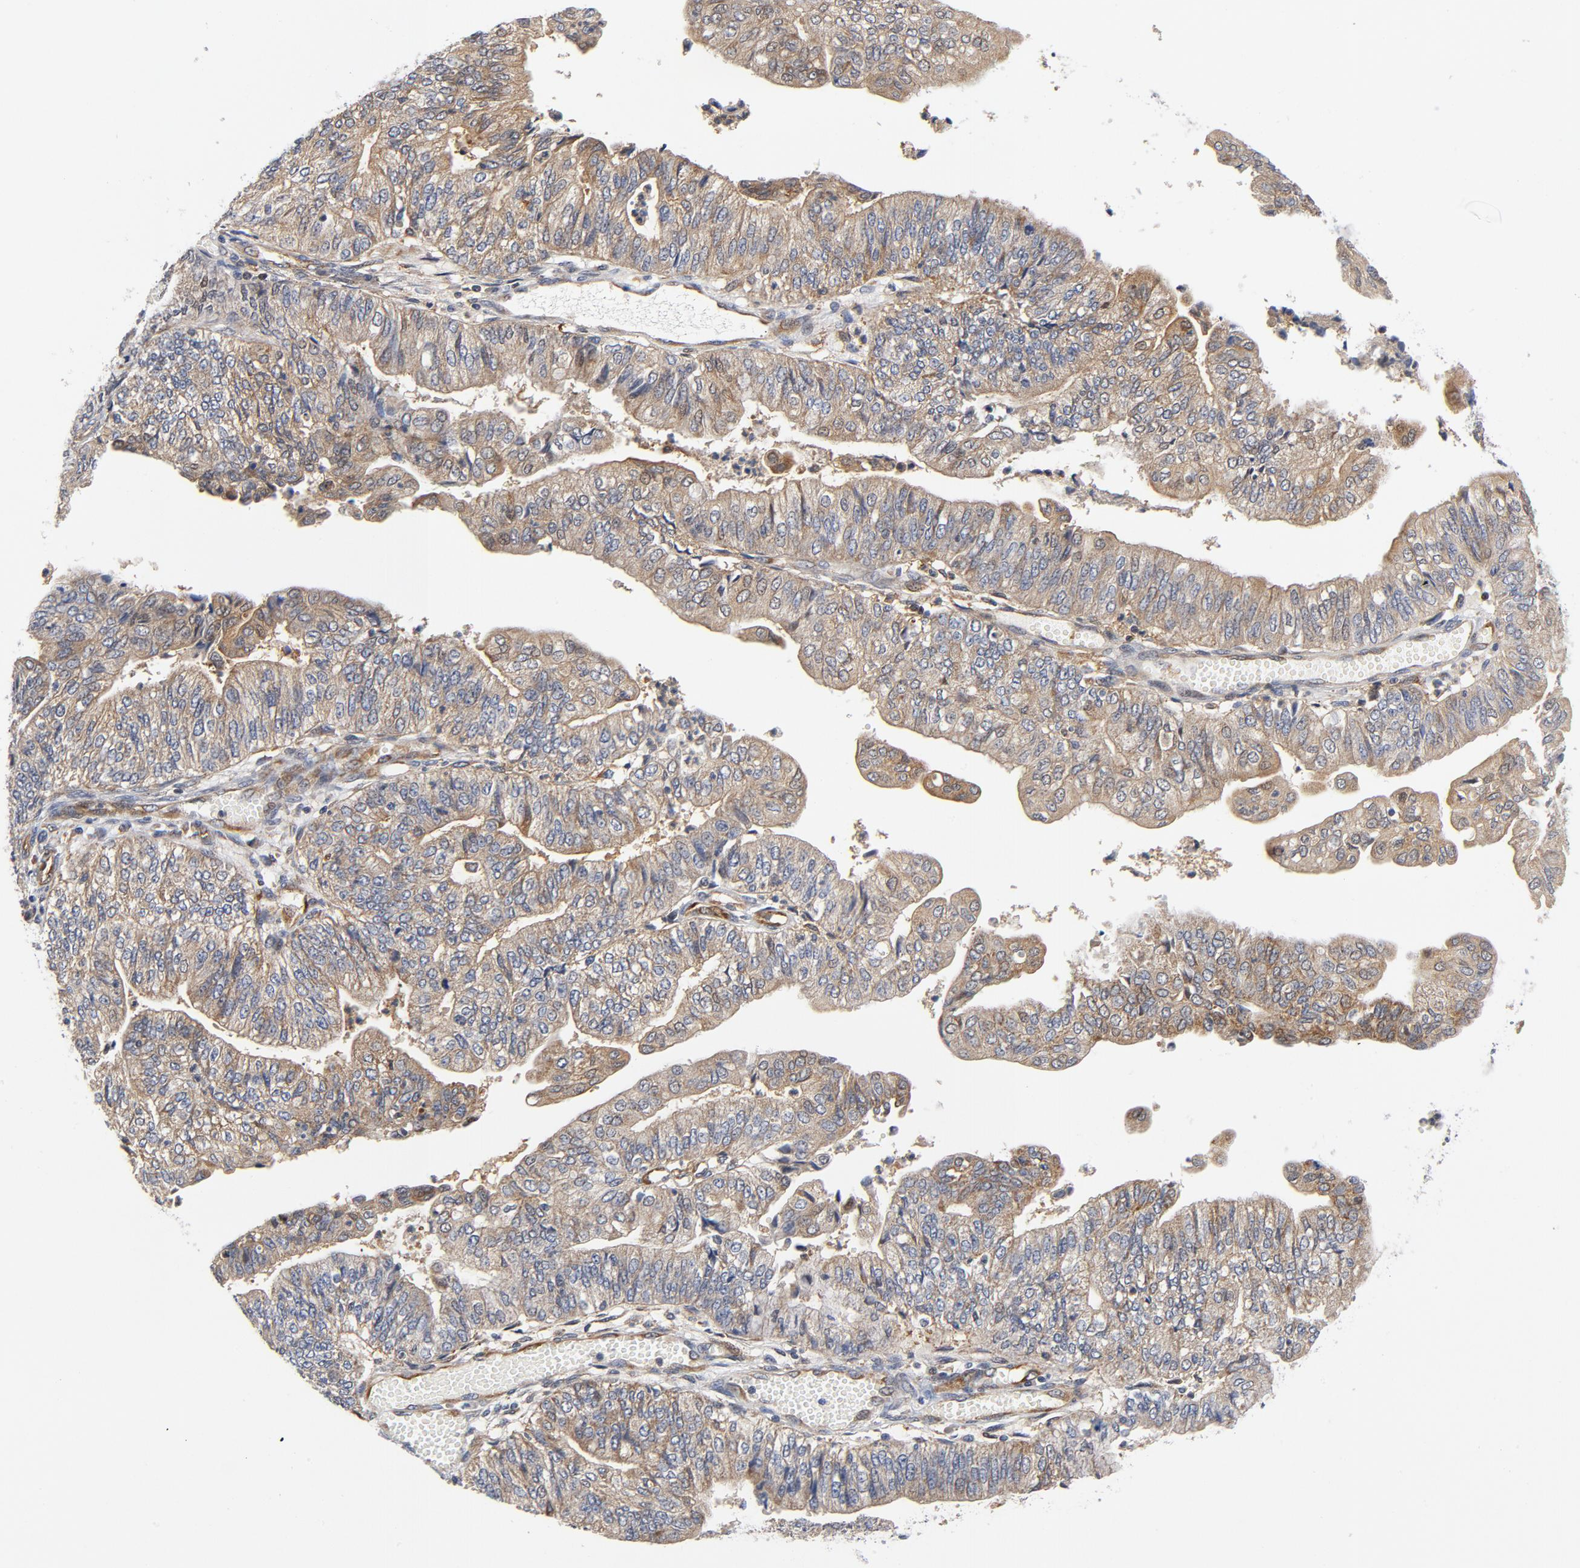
{"staining": {"intensity": "moderate", "quantity": ">75%", "location": "cytoplasmic/membranous"}, "tissue": "endometrial cancer", "cell_type": "Tumor cells", "image_type": "cancer", "snomed": [{"axis": "morphology", "description": "Adenocarcinoma, NOS"}, {"axis": "topography", "description": "Endometrium"}], "caption": "Human endometrial adenocarcinoma stained with a brown dye demonstrates moderate cytoplasmic/membranous positive staining in about >75% of tumor cells.", "gene": "RAPGEF4", "patient": {"sex": "female", "age": 59}}